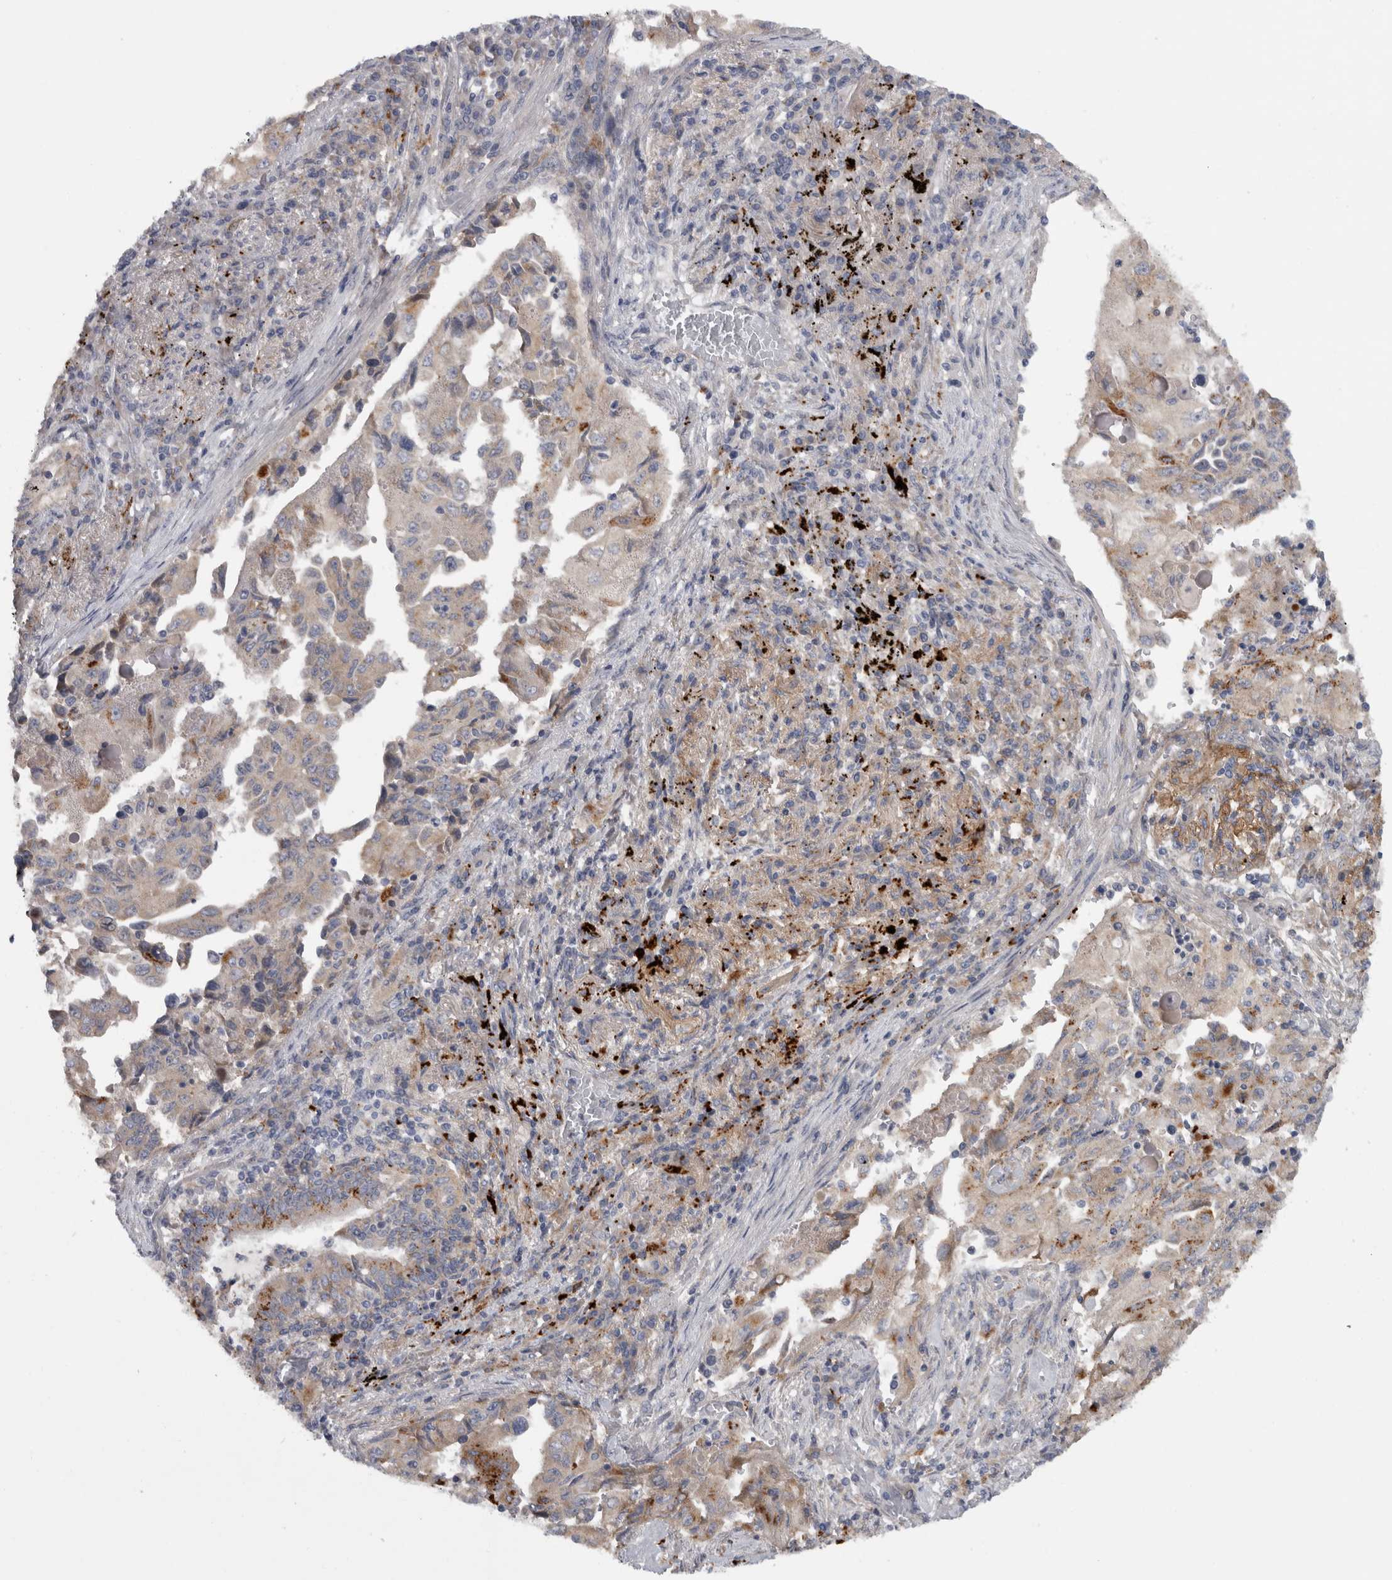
{"staining": {"intensity": "weak", "quantity": ">75%", "location": "cytoplasmic/membranous"}, "tissue": "lung cancer", "cell_type": "Tumor cells", "image_type": "cancer", "snomed": [{"axis": "morphology", "description": "Adenocarcinoma, NOS"}, {"axis": "topography", "description": "Lung"}], "caption": "A brown stain highlights weak cytoplasmic/membranous staining of a protein in adenocarcinoma (lung) tumor cells.", "gene": "ATXN2", "patient": {"sex": "female", "age": 51}}